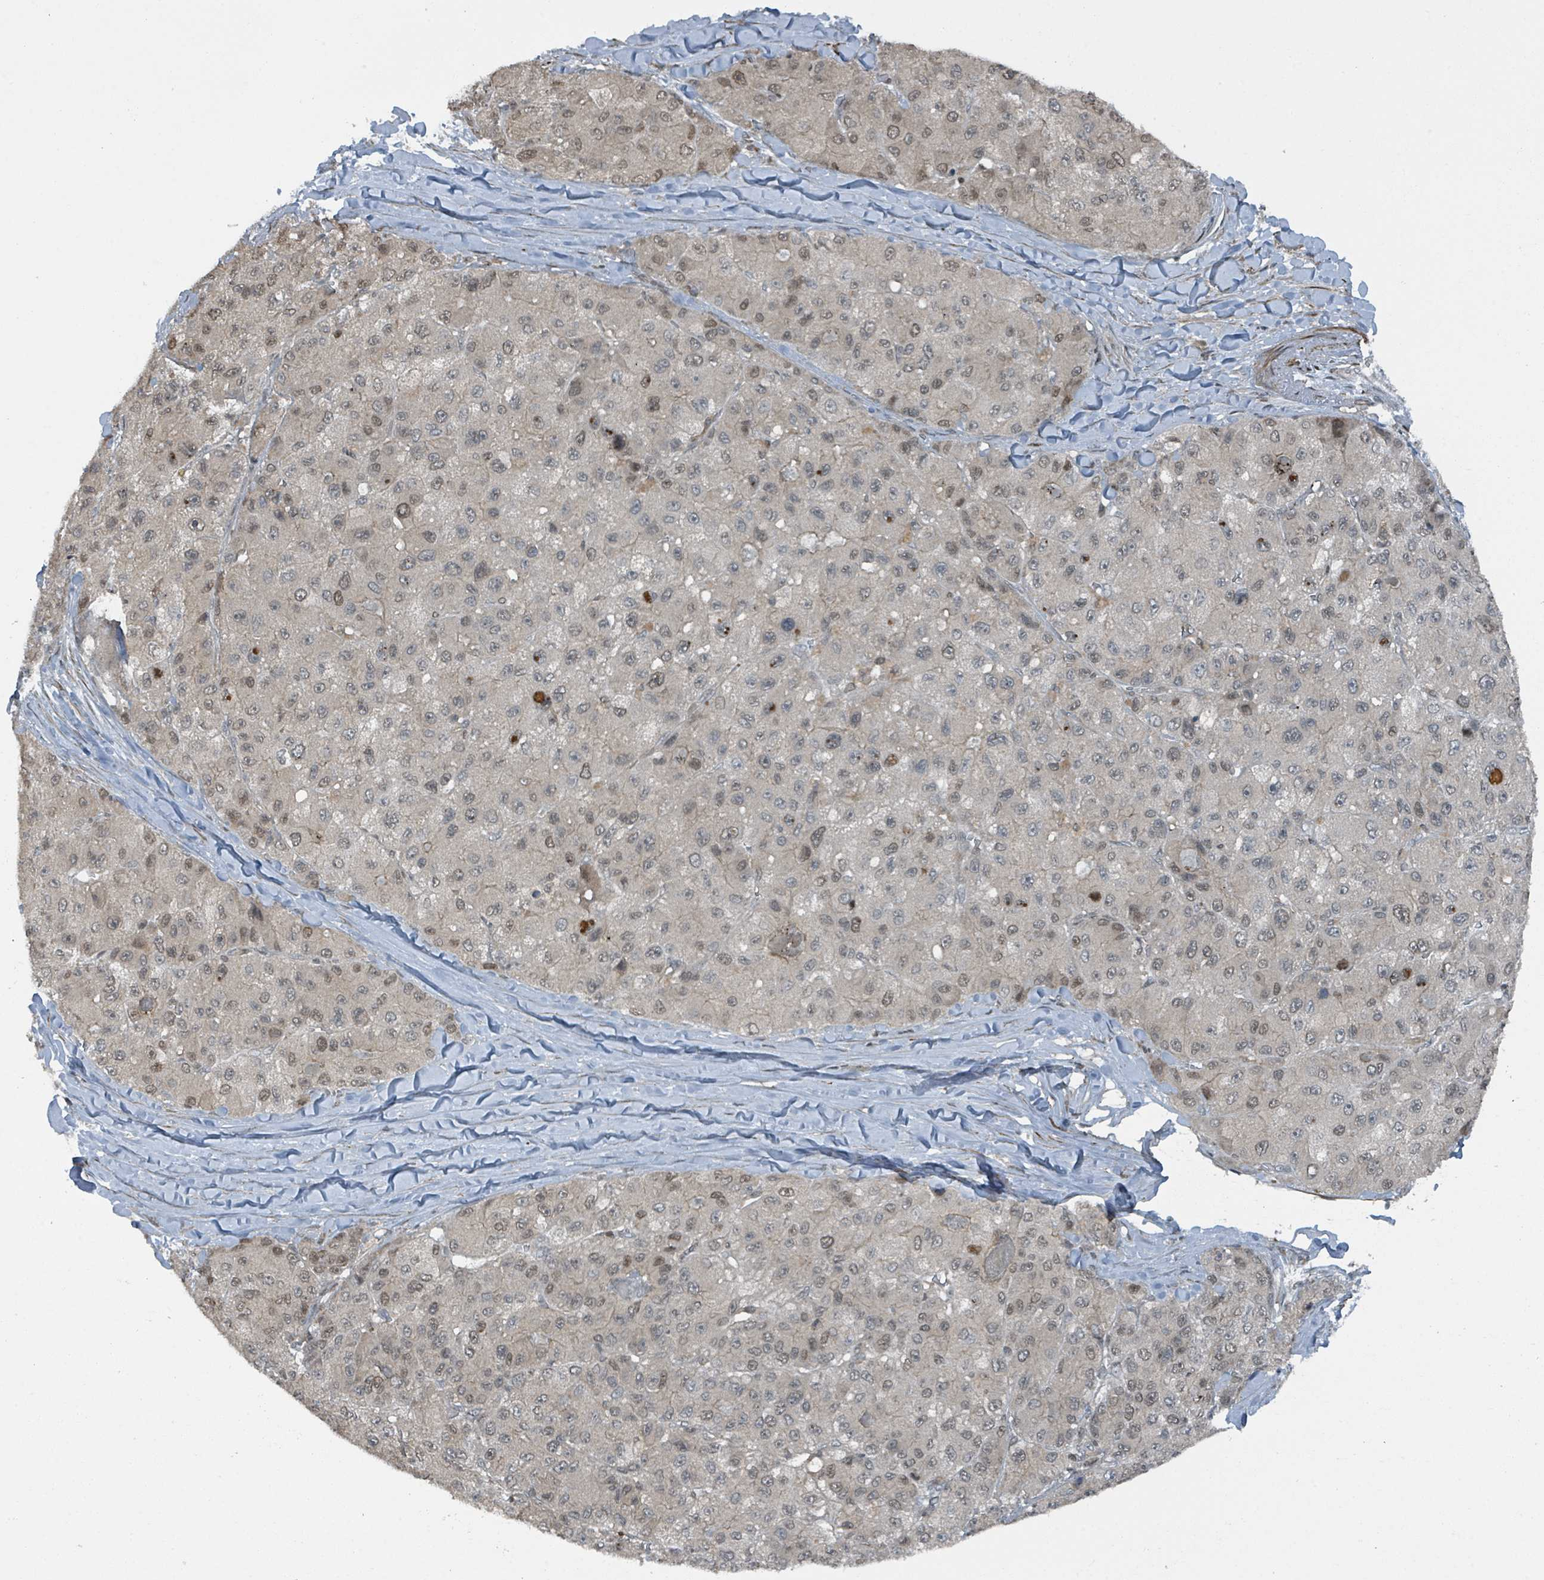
{"staining": {"intensity": "weak", "quantity": "<25%", "location": "nuclear"}, "tissue": "liver cancer", "cell_type": "Tumor cells", "image_type": "cancer", "snomed": [{"axis": "morphology", "description": "Carcinoma, Hepatocellular, NOS"}, {"axis": "topography", "description": "Liver"}], "caption": "This is an immunohistochemistry micrograph of human liver cancer. There is no expression in tumor cells.", "gene": "PHIP", "patient": {"sex": "male", "age": 80}}